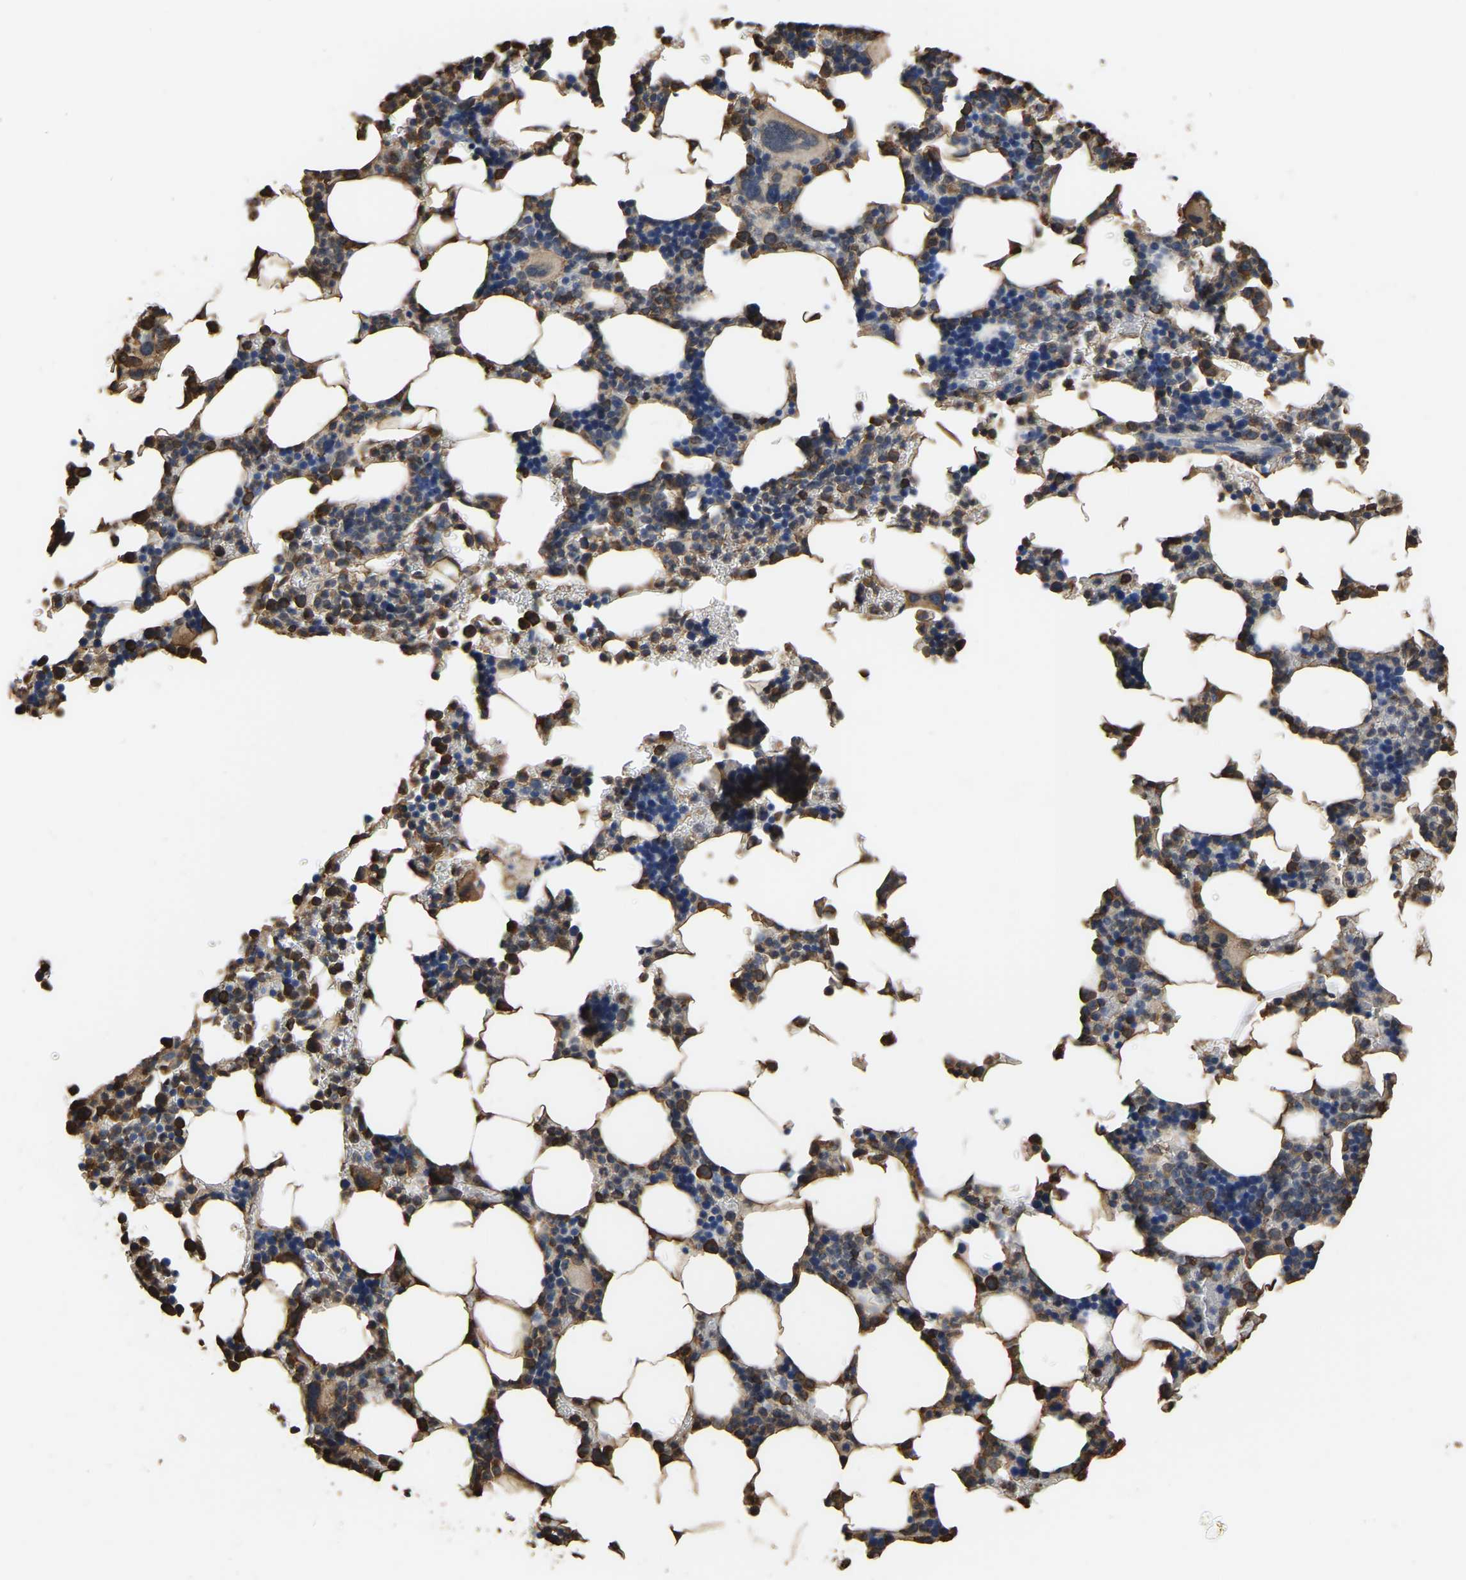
{"staining": {"intensity": "strong", "quantity": "25%-75%", "location": "cytoplasmic/membranous"}, "tissue": "bone marrow", "cell_type": "Hematopoietic cells", "image_type": "normal", "snomed": [{"axis": "morphology", "description": "Normal tissue, NOS"}, {"axis": "topography", "description": "Bone marrow"}], "caption": "This is an image of immunohistochemistry (IHC) staining of unremarkable bone marrow, which shows strong positivity in the cytoplasmic/membranous of hematopoietic cells.", "gene": "LDHB", "patient": {"sex": "female", "age": 81}}